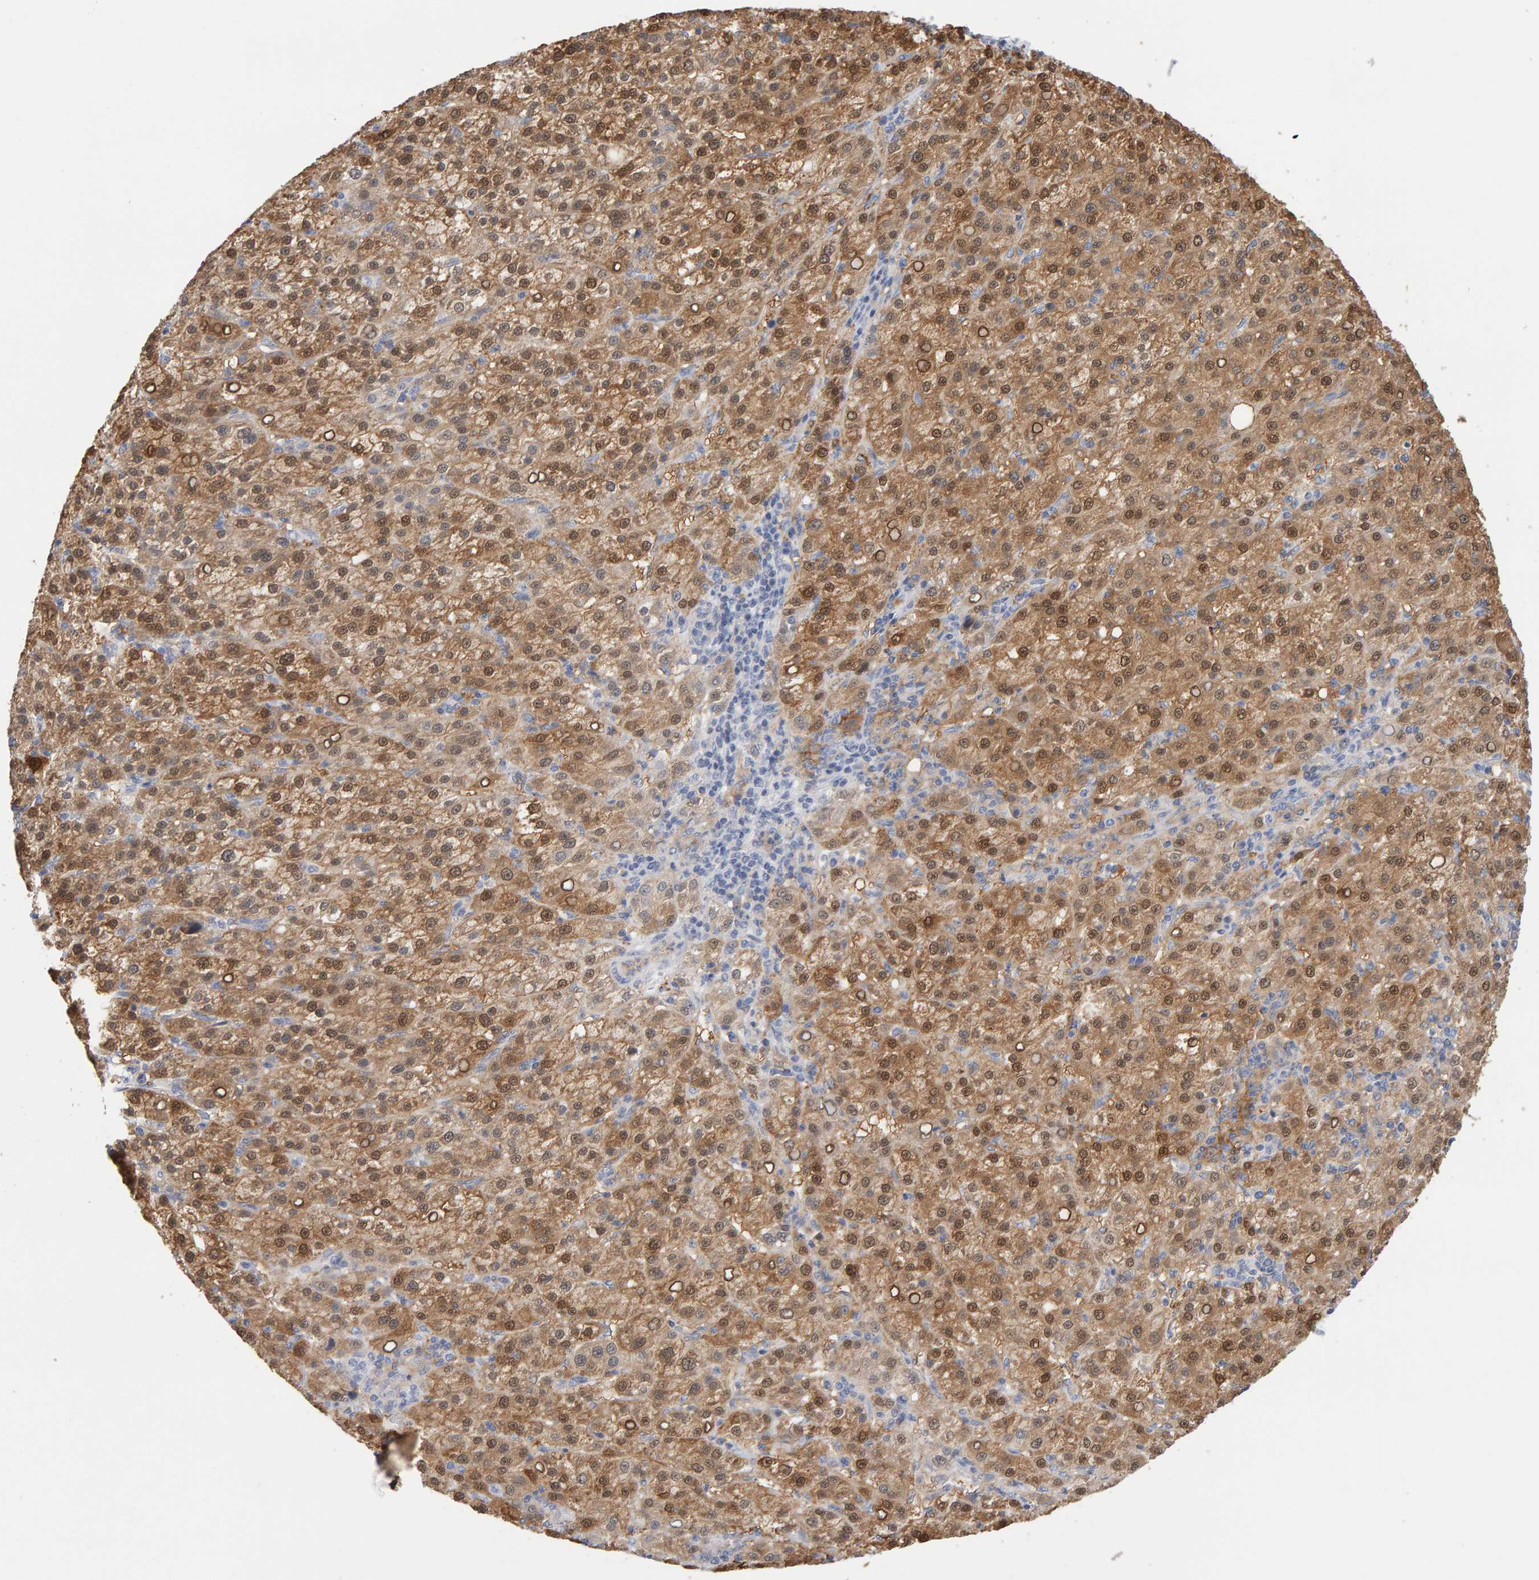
{"staining": {"intensity": "moderate", "quantity": ">75%", "location": "cytoplasmic/membranous,nuclear"}, "tissue": "liver cancer", "cell_type": "Tumor cells", "image_type": "cancer", "snomed": [{"axis": "morphology", "description": "Carcinoma, Hepatocellular, NOS"}, {"axis": "topography", "description": "Liver"}], "caption": "Liver cancer (hepatocellular carcinoma) was stained to show a protein in brown. There is medium levels of moderate cytoplasmic/membranous and nuclear positivity in approximately >75% of tumor cells.", "gene": "METRNL", "patient": {"sex": "female", "age": 58}}